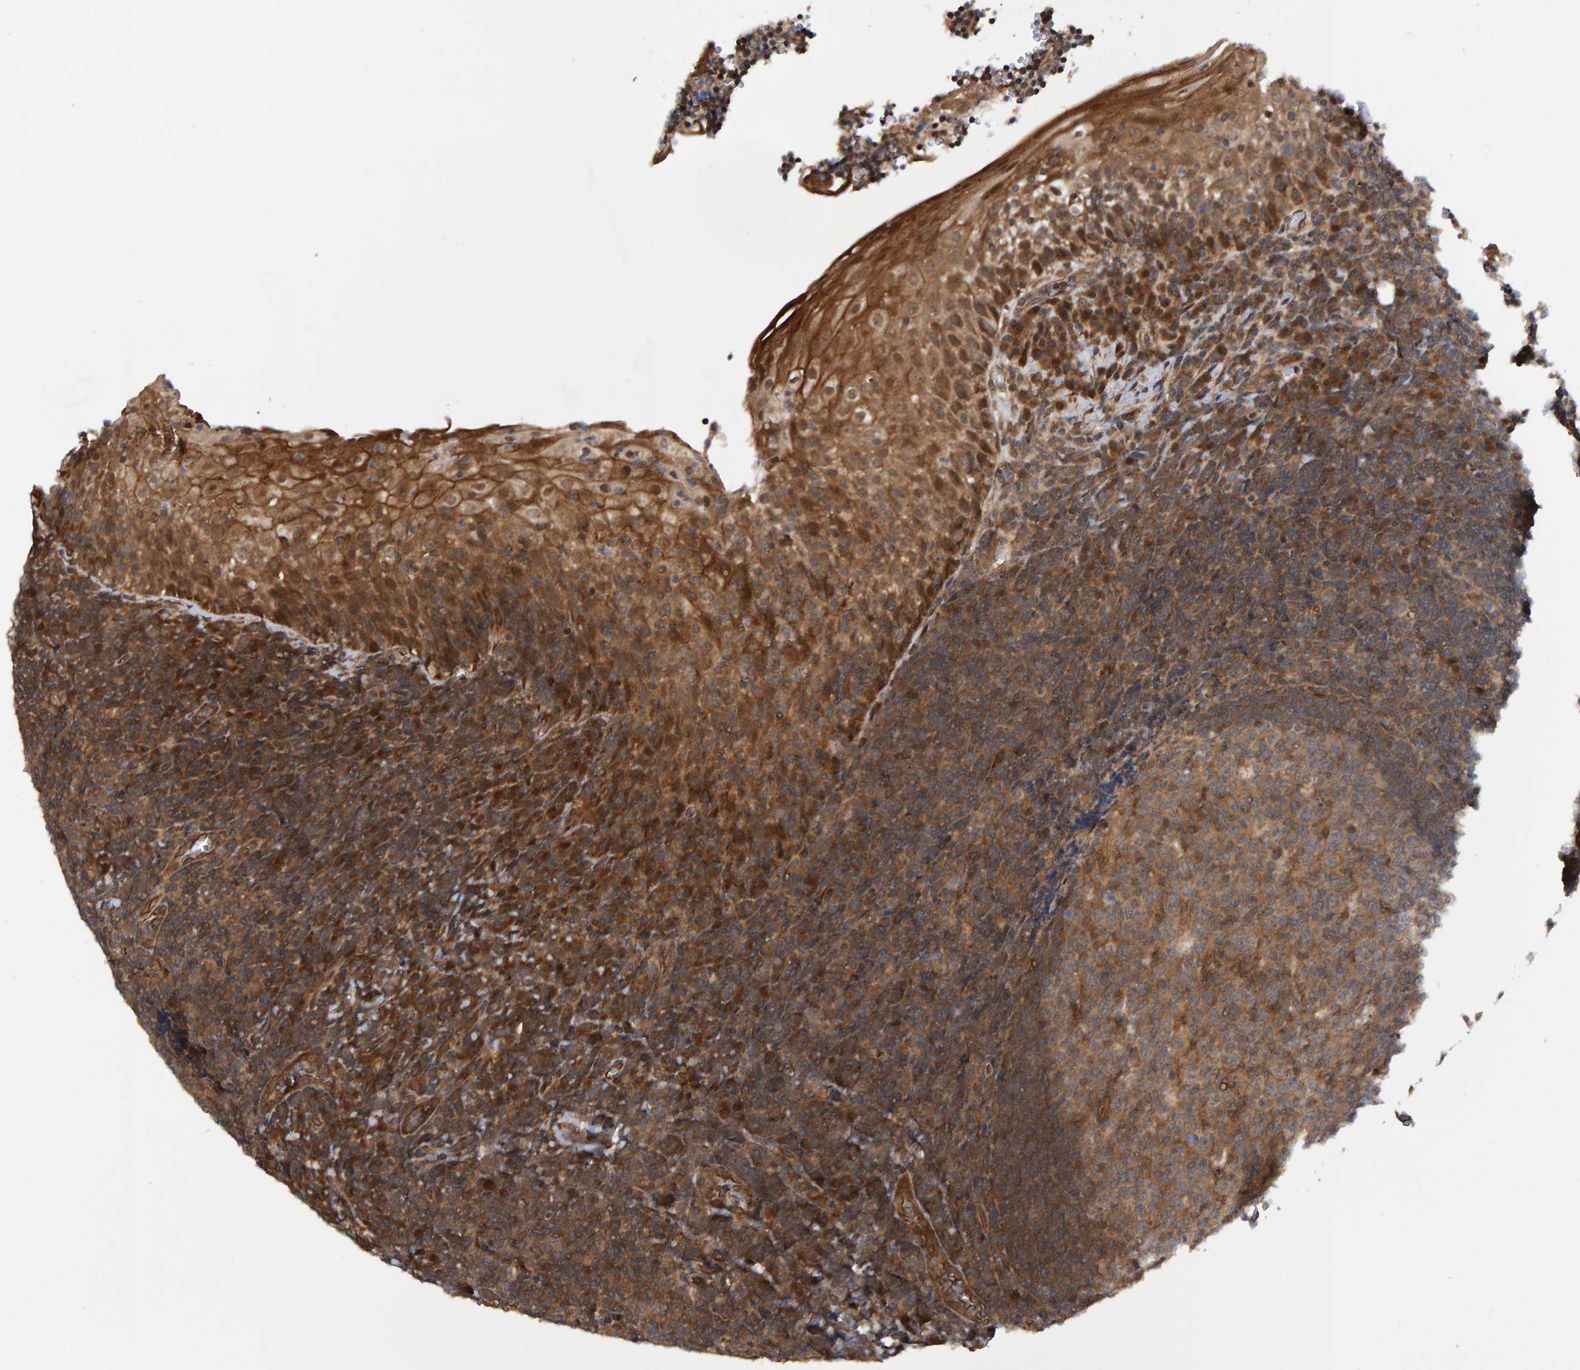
{"staining": {"intensity": "moderate", "quantity": "25%-75%", "location": "cytoplasmic/membranous"}, "tissue": "tonsil", "cell_type": "Germinal center cells", "image_type": "normal", "snomed": [{"axis": "morphology", "description": "Normal tissue, NOS"}, {"axis": "topography", "description": "Tonsil"}], "caption": "A high-resolution photomicrograph shows immunohistochemistry (IHC) staining of unremarkable tonsil, which demonstrates moderate cytoplasmic/membranous staining in approximately 25%-75% of germinal center cells.", "gene": "SCRN2", "patient": {"sex": "male", "age": 37}}